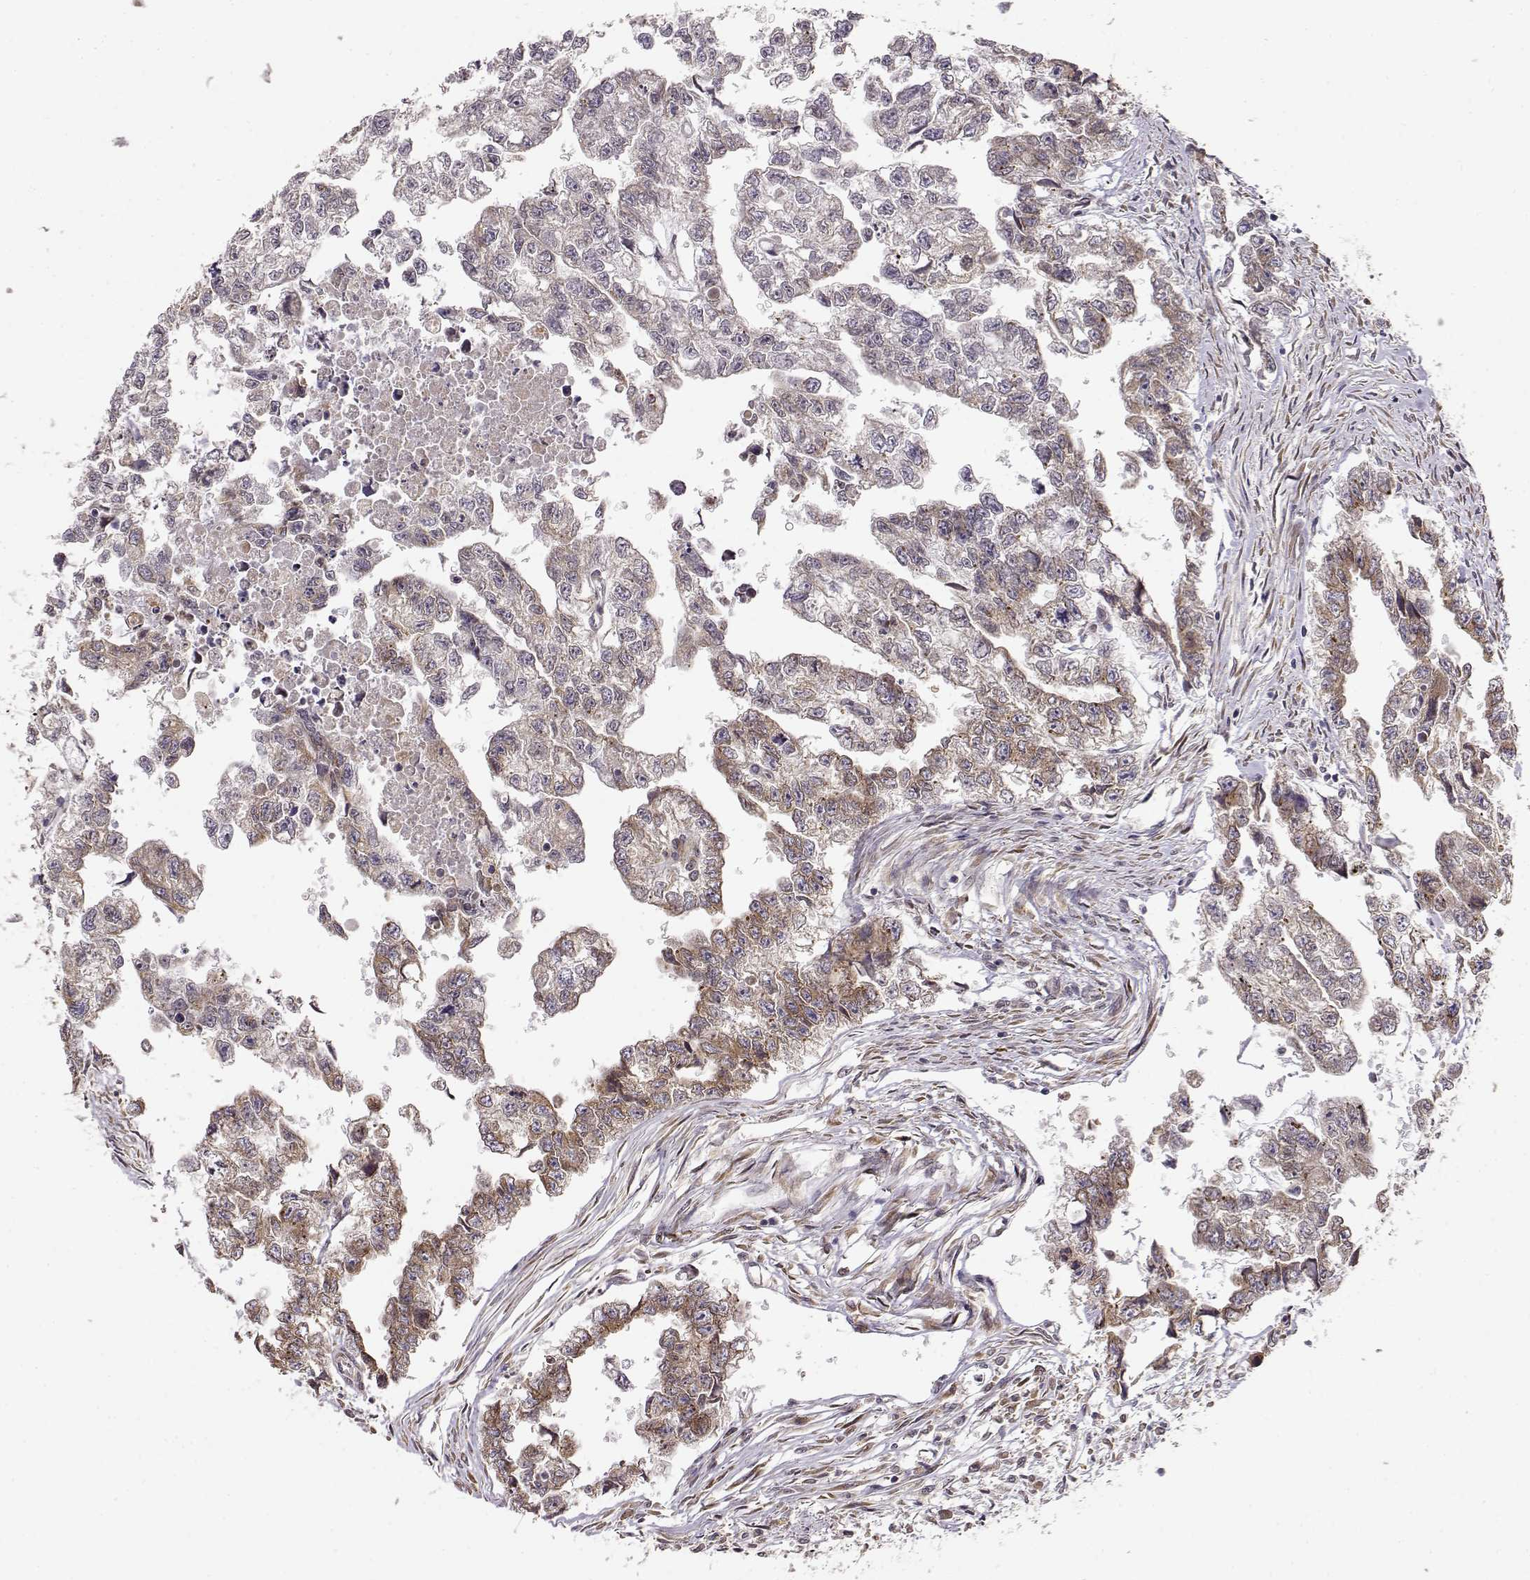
{"staining": {"intensity": "moderate", "quantity": "<25%", "location": "cytoplasmic/membranous"}, "tissue": "testis cancer", "cell_type": "Tumor cells", "image_type": "cancer", "snomed": [{"axis": "morphology", "description": "Carcinoma, Embryonal, NOS"}, {"axis": "morphology", "description": "Teratoma, malignant, NOS"}, {"axis": "topography", "description": "Testis"}], "caption": "Moderate cytoplasmic/membranous staining is seen in about <25% of tumor cells in testis cancer.", "gene": "ERGIC2", "patient": {"sex": "male", "age": 44}}